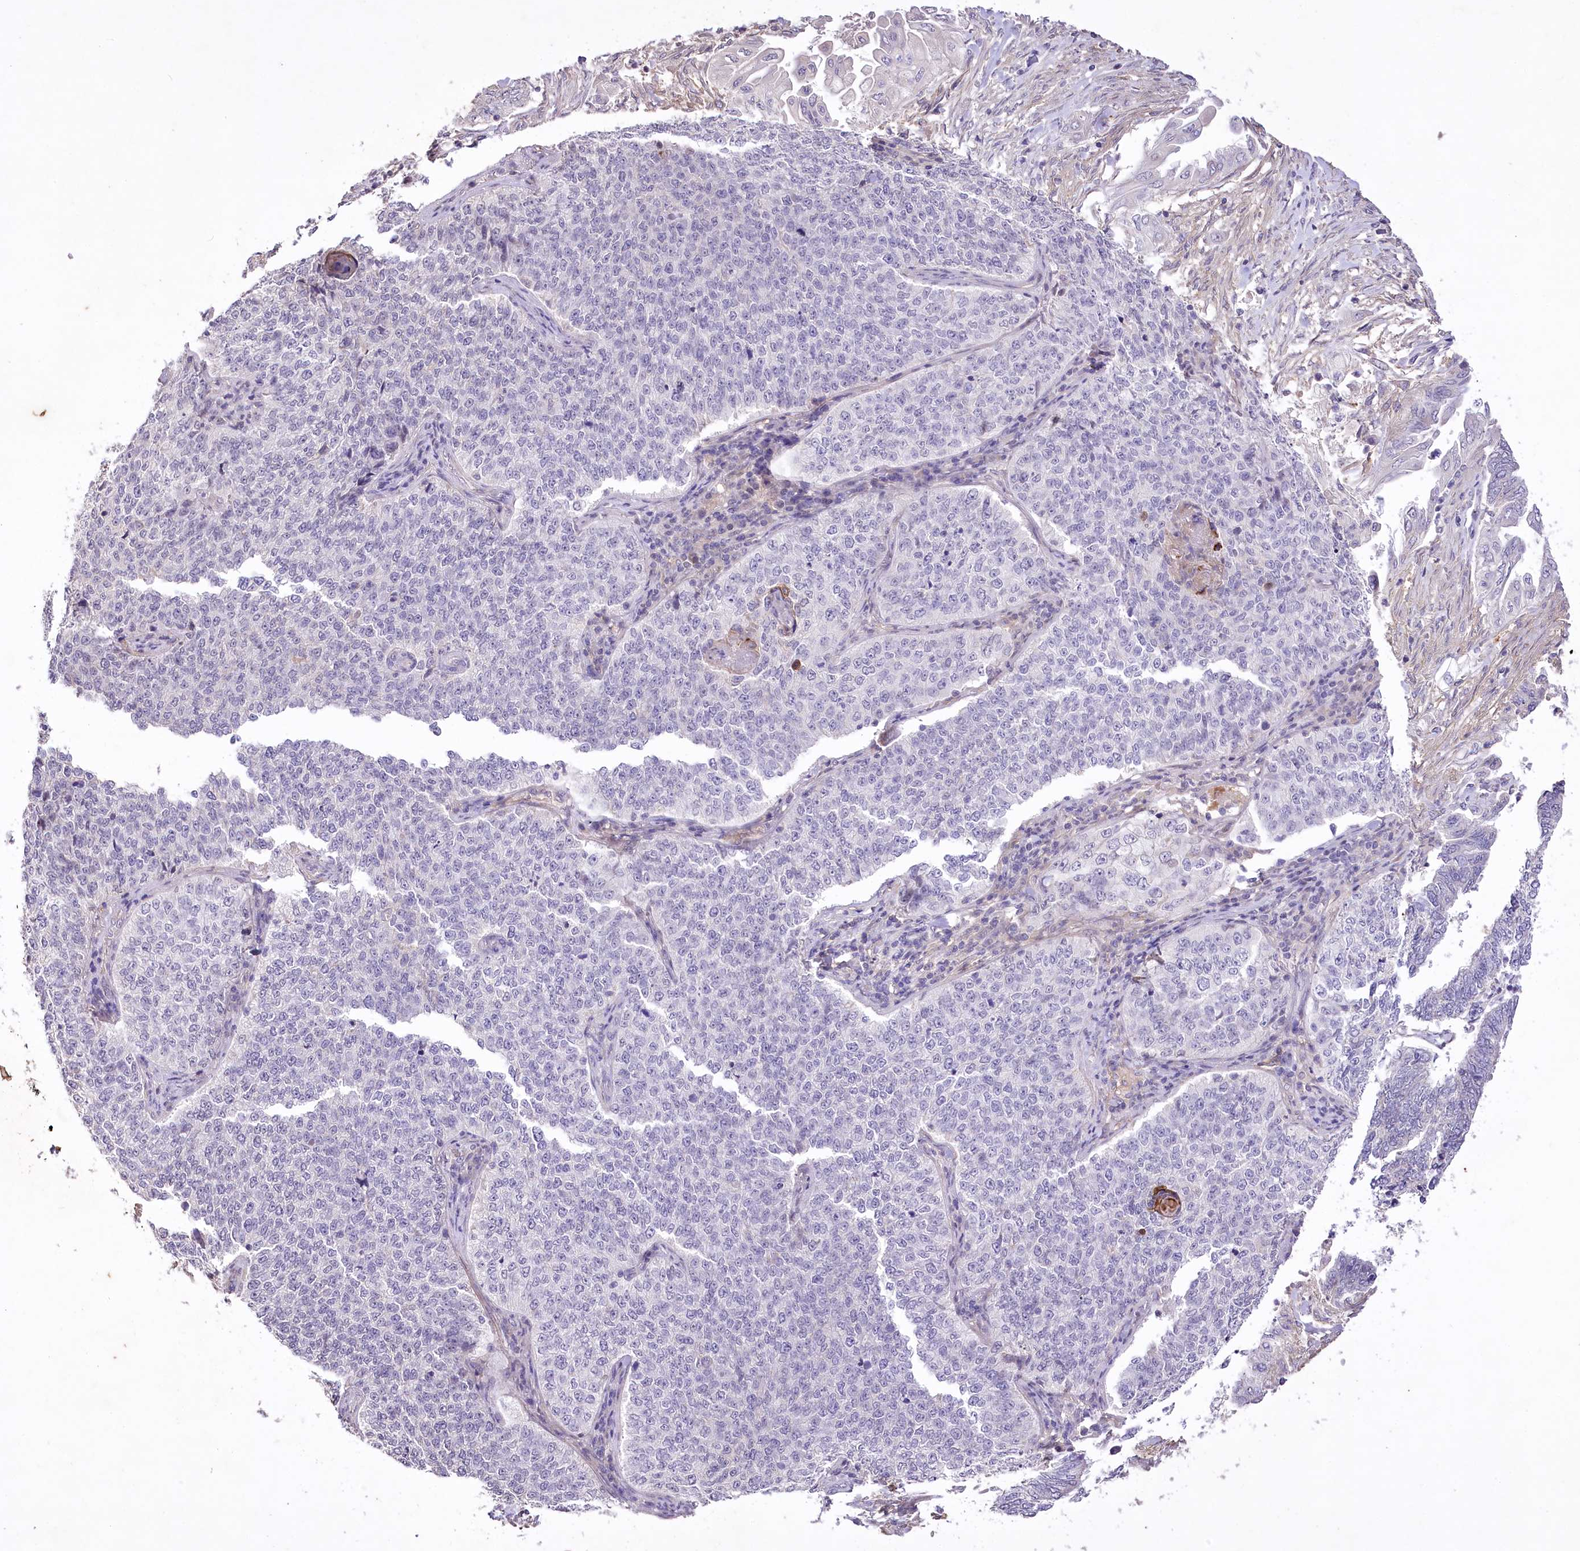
{"staining": {"intensity": "negative", "quantity": "none", "location": "none"}, "tissue": "cervical cancer", "cell_type": "Tumor cells", "image_type": "cancer", "snomed": [{"axis": "morphology", "description": "Squamous cell carcinoma, NOS"}, {"axis": "topography", "description": "Cervix"}], "caption": "DAB immunohistochemical staining of human cervical cancer shows no significant positivity in tumor cells.", "gene": "ENPP1", "patient": {"sex": "female", "age": 35}}